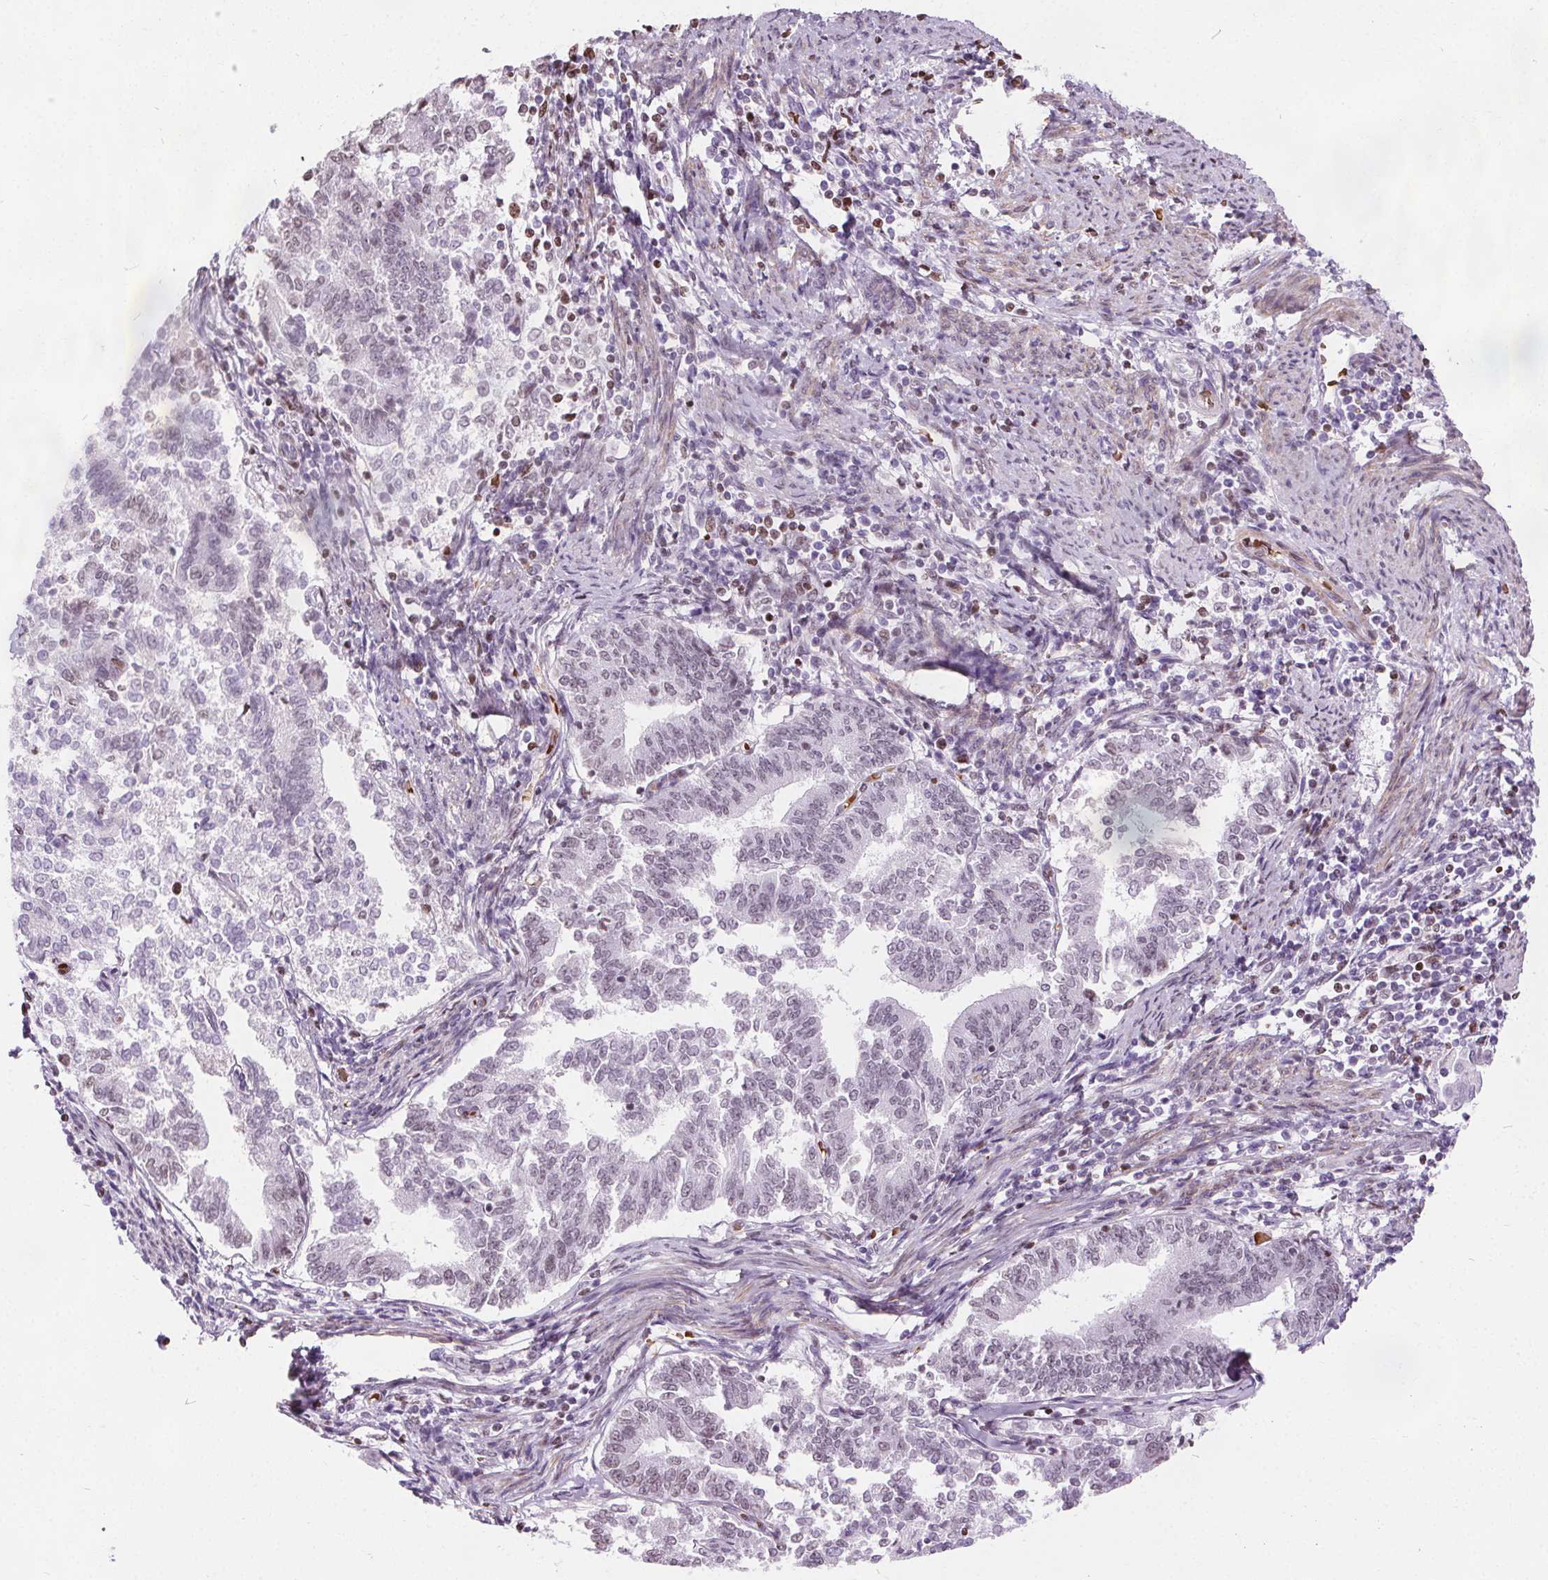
{"staining": {"intensity": "weak", "quantity": "<25%", "location": "nuclear"}, "tissue": "endometrial cancer", "cell_type": "Tumor cells", "image_type": "cancer", "snomed": [{"axis": "morphology", "description": "Adenocarcinoma, NOS"}, {"axis": "topography", "description": "Endometrium"}], "caption": "Immunohistochemical staining of endometrial cancer shows no significant positivity in tumor cells.", "gene": "ISLR2", "patient": {"sex": "female", "age": 65}}